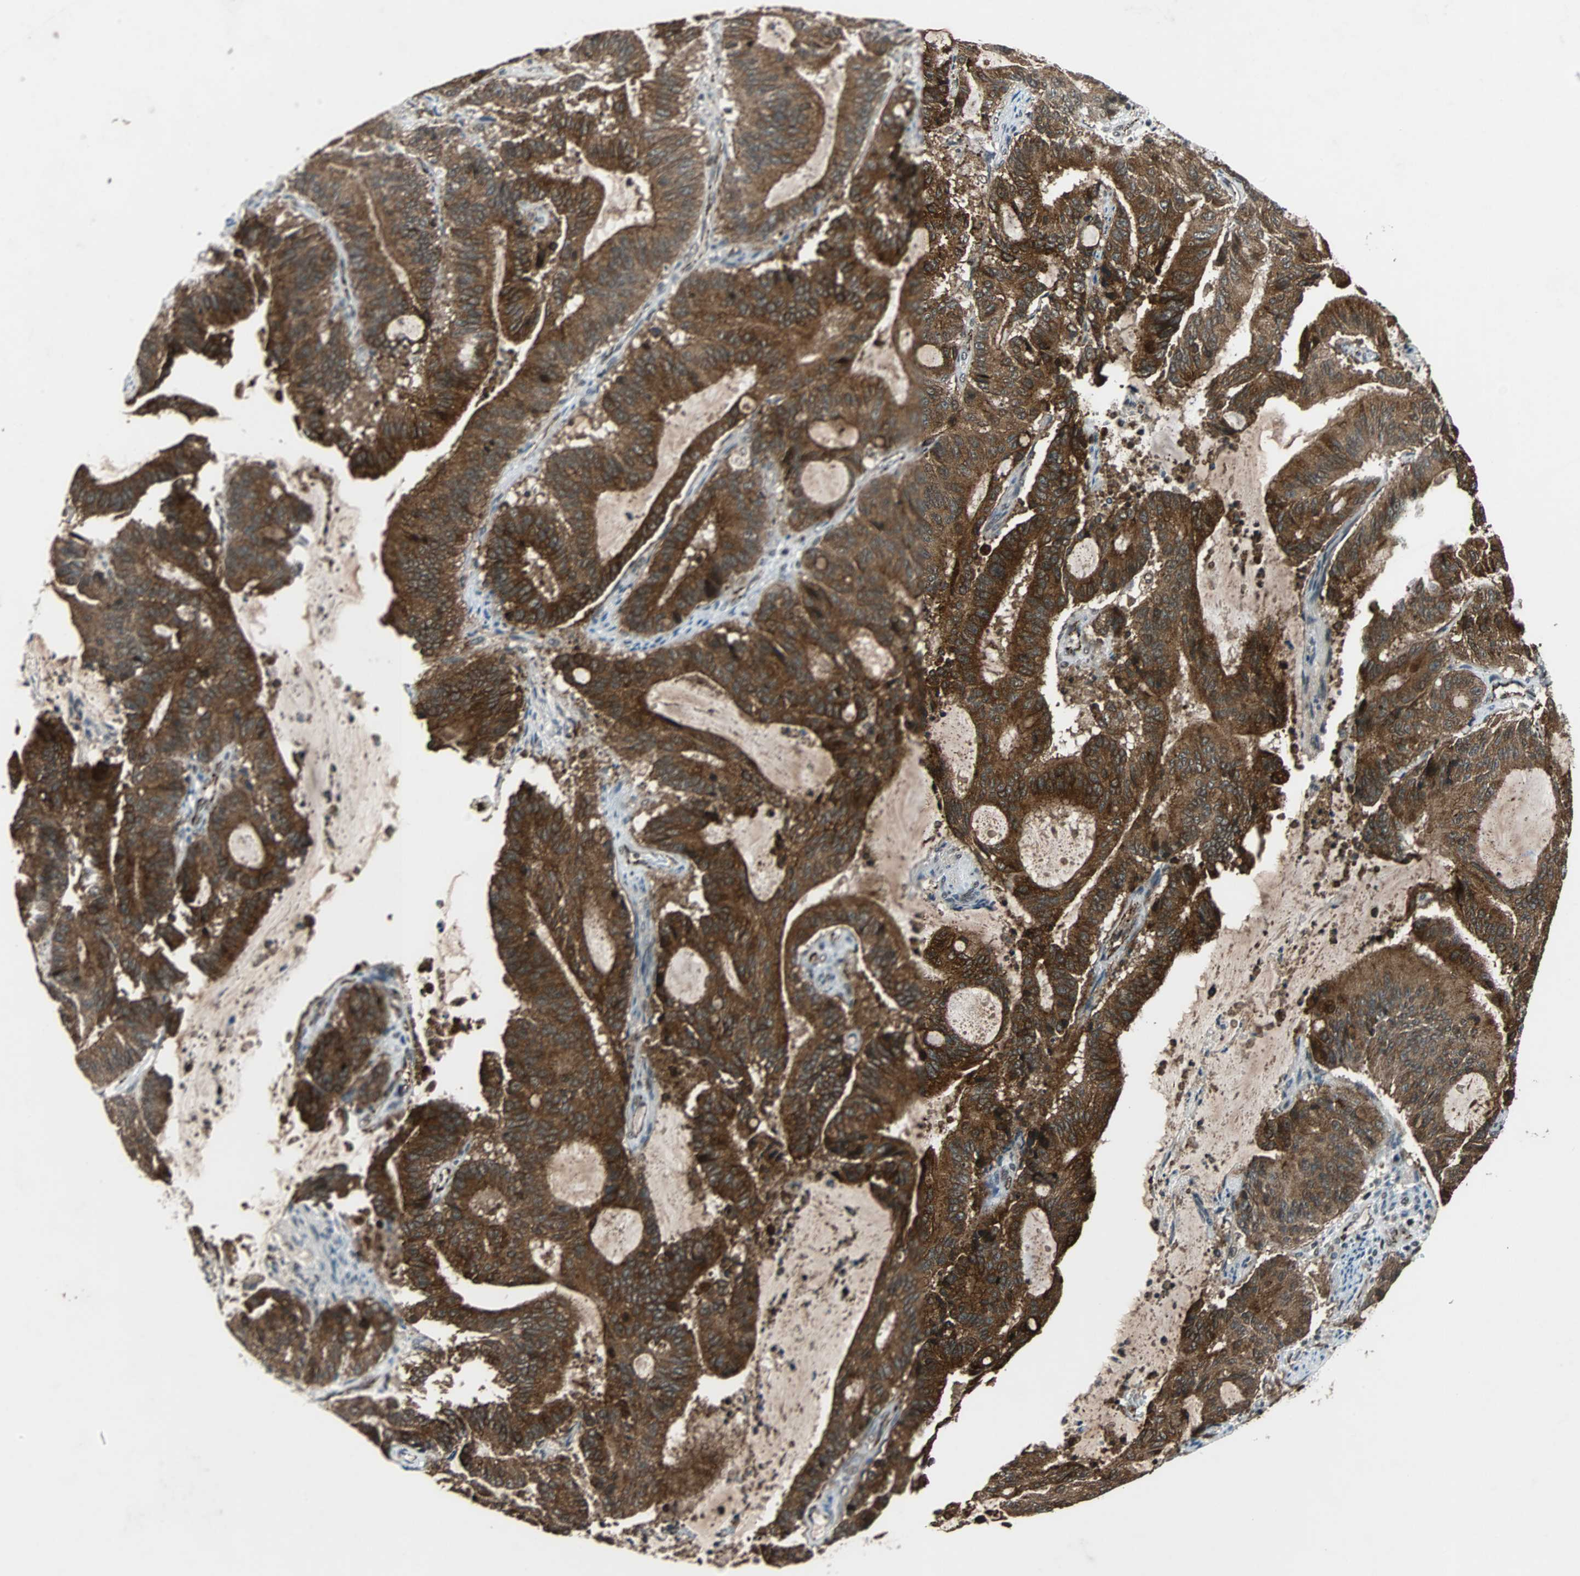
{"staining": {"intensity": "strong", "quantity": ">75%", "location": "cytoplasmic/membranous"}, "tissue": "liver cancer", "cell_type": "Tumor cells", "image_type": "cancer", "snomed": [{"axis": "morphology", "description": "Cholangiocarcinoma"}, {"axis": "topography", "description": "Liver"}], "caption": "Tumor cells exhibit high levels of strong cytoplasmic/membranous expression in about >75% of cells in human liver cancer (cholangiocarcinoma).", "gene": "LSR", "patient": {"sex": "female", "age": 73}}